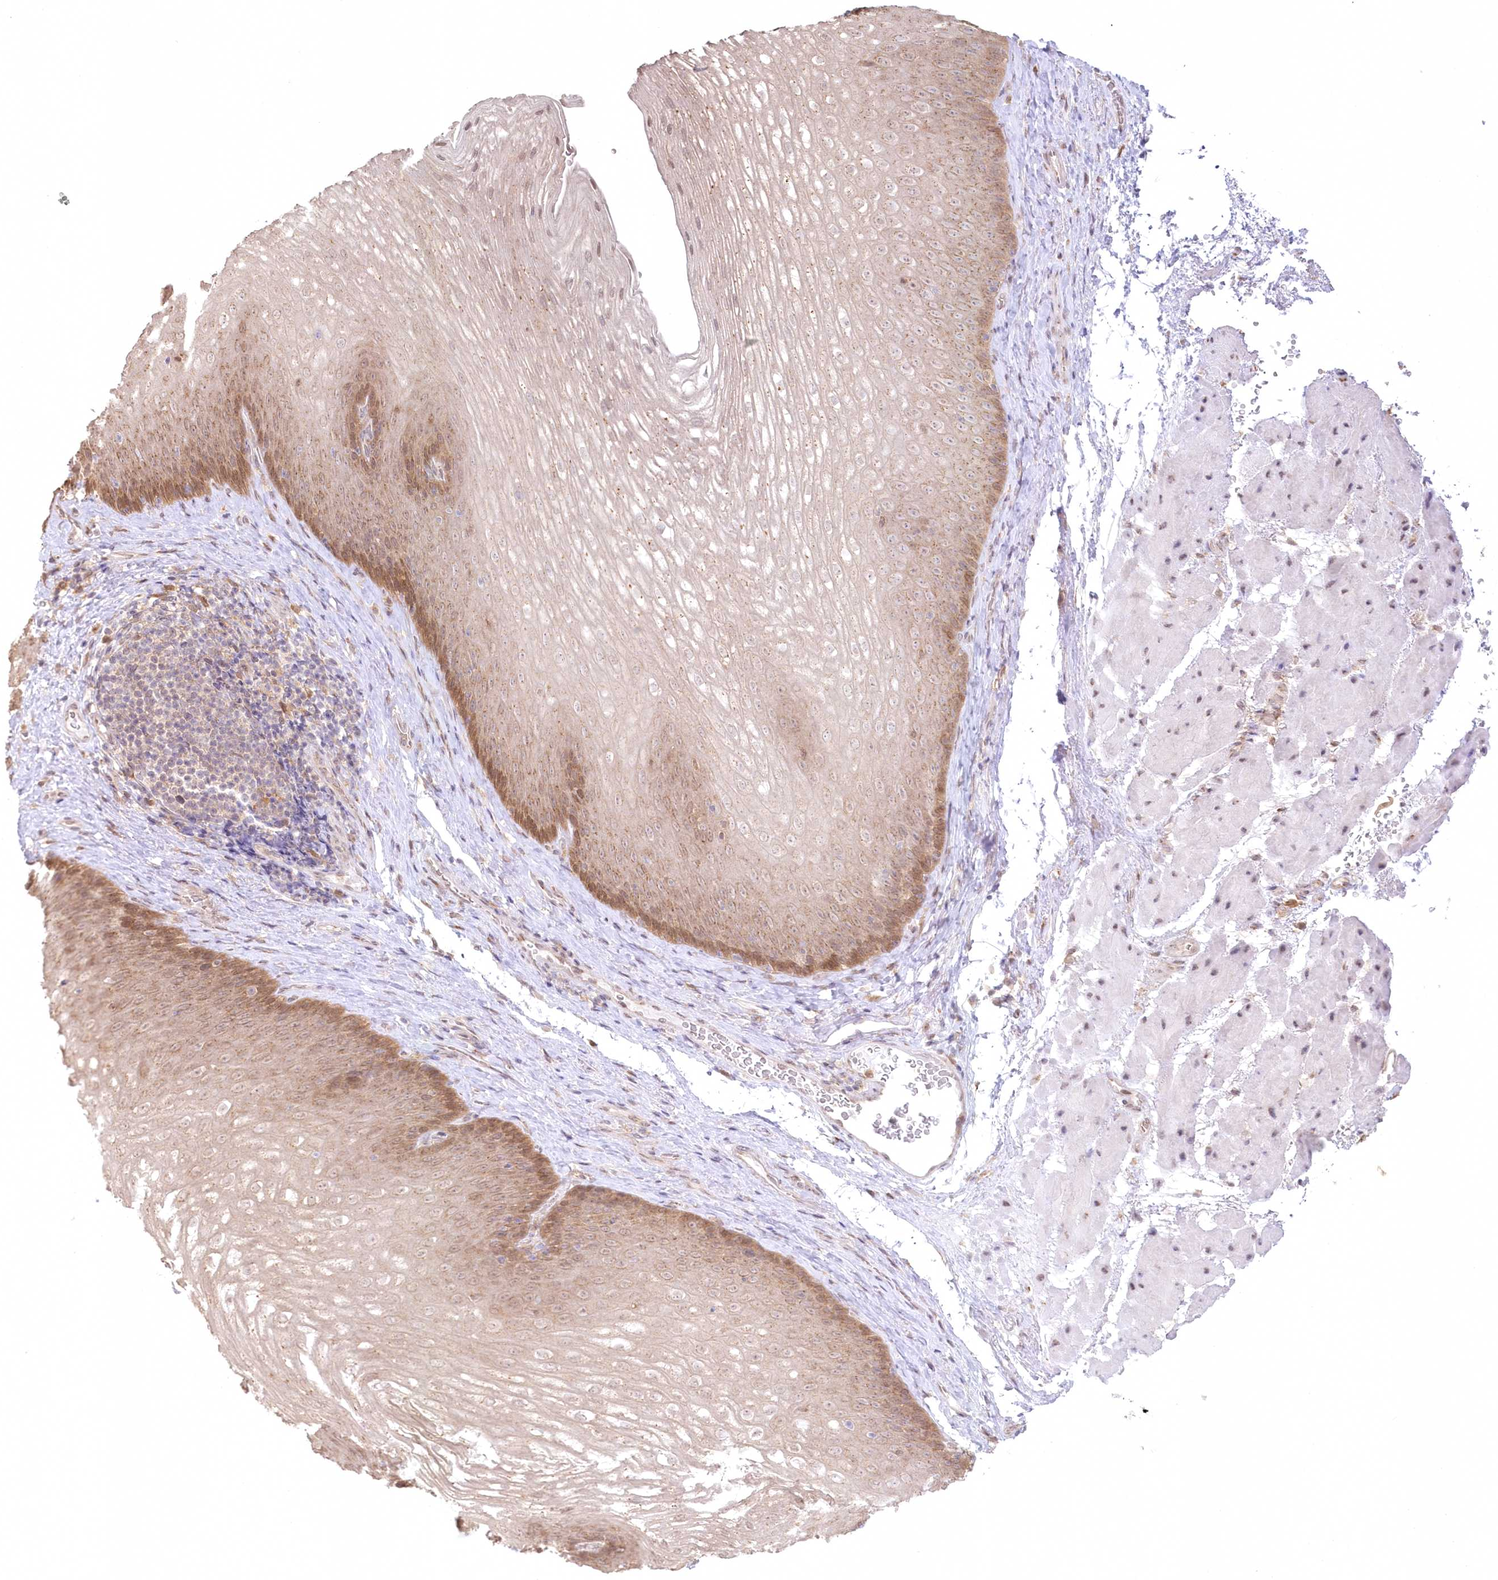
{"staining": {"intensity": "moderate", "quantity": ">75%", "location": "cytoplasmic/membranous,nuclear"}, "tissue": "esophagus", "cell_type": "Squamous epithelial cells", "image_type": "normal", "snomed": [{"axis": "morphology", "description": "Normal tissue, NOS"}, {"axis": "topography", "description": "Esophagus"}], "caption": "Squamous epithelial cells display moderate cytoplasmic/membranous,nuclear staining in about >75% of cells in normal esophagus. (DAB (3,3'-diaminobenzidine) IHC, brown staining for protein, blue staining for nuclei).", "gene": "RNPEP", "patient": {"sex": "female", "age": 66}}